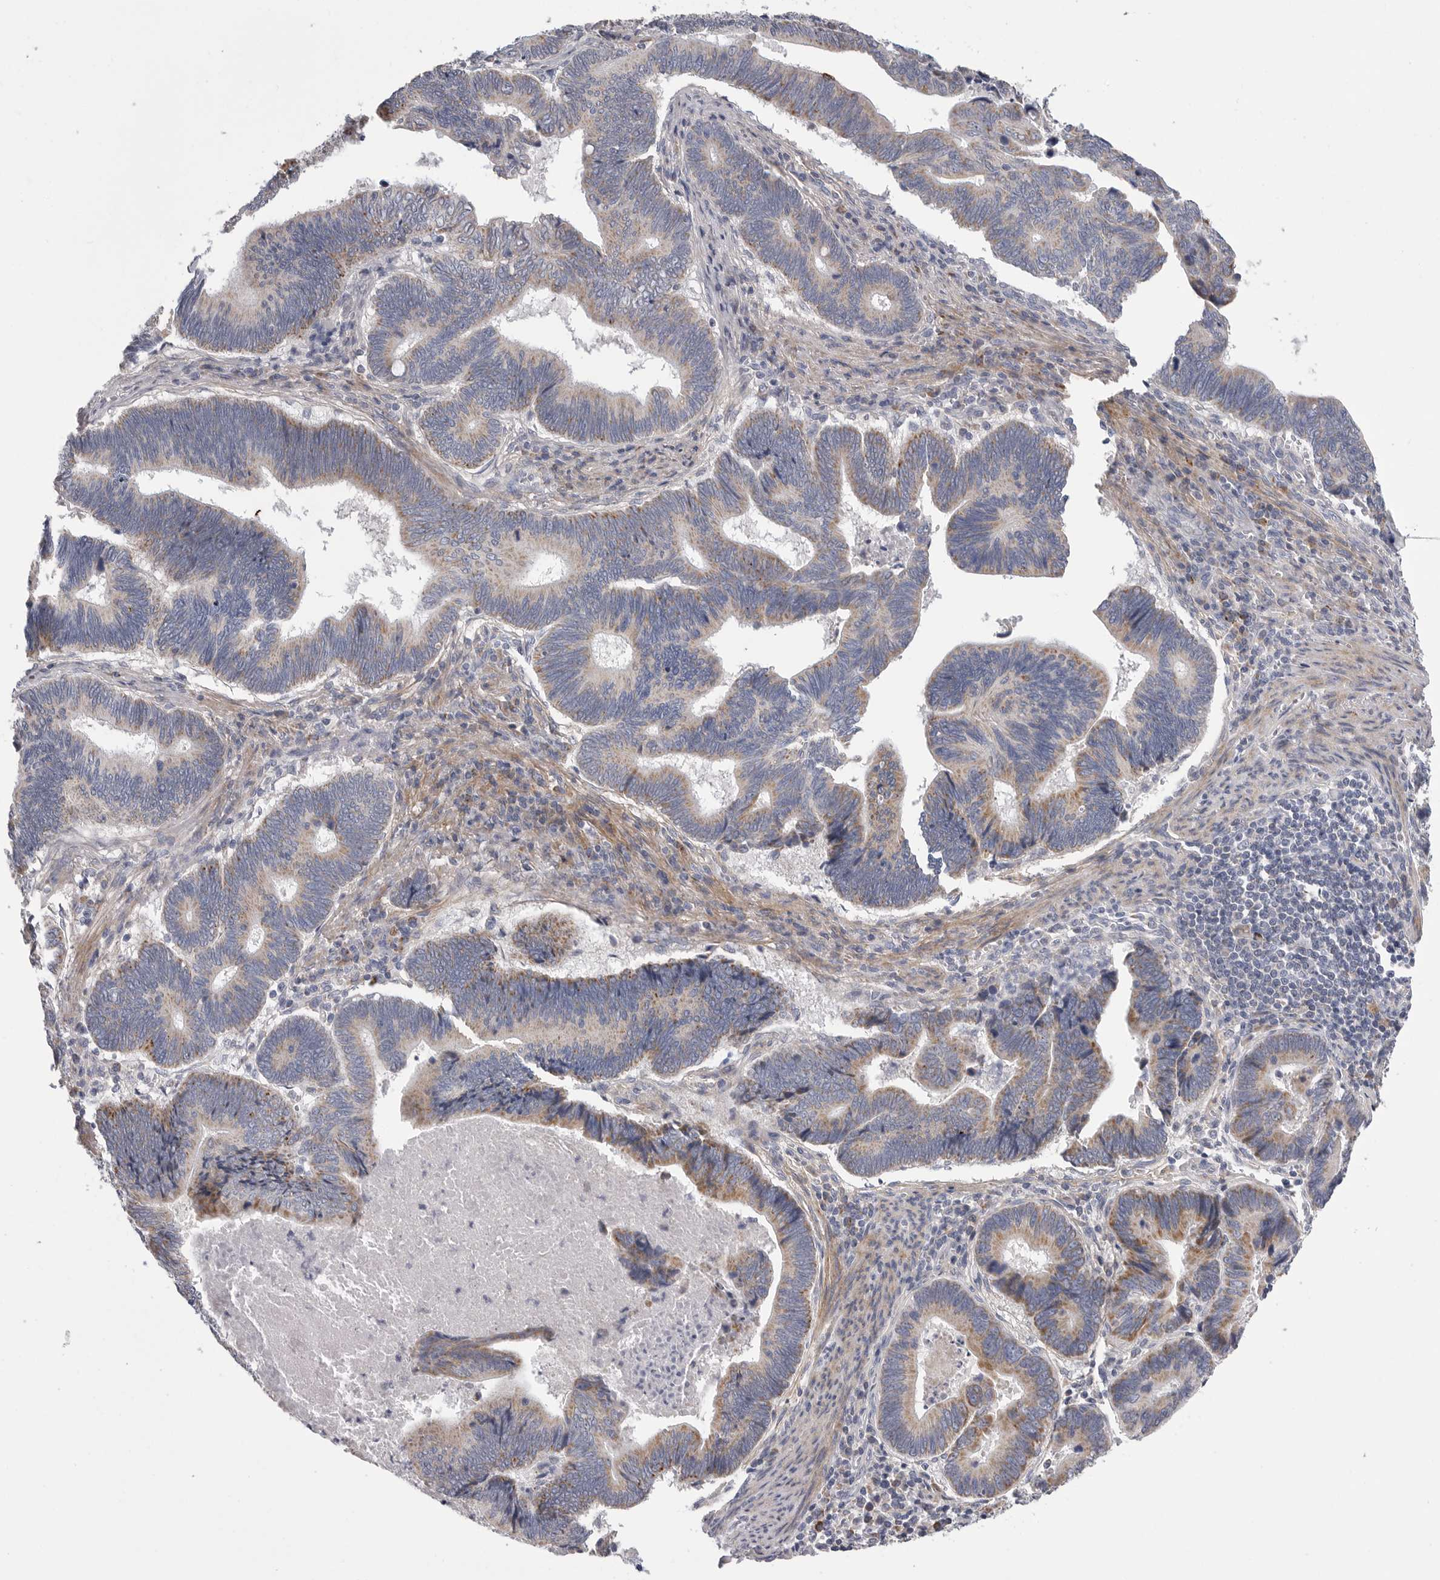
{"staining": {"intensity": "moderate", "quantity": ">75%", "location": "cytoplasmic/membranous"}, "tissue": "pancreatic cancer", "cell_type": "Tumor cells", "image_type": "cancer", "snomed": [{"axis": "morphology", "description": "Adenocarcinoma, NOS"}, {"axis": "topography", "description": "Pancreas"}], "caption": "A medium amount of moderate cytoplasmic/membranous expression is appreciated in about >75% of tumor cells in pancreatic adenocarcinoma tissue. (DAB (3,3'-diaminobenzidine) IHC with brightfield microscopy, high magnification).", "gene": "SDC3", "patient": {"sex": "female", "age": 70}}